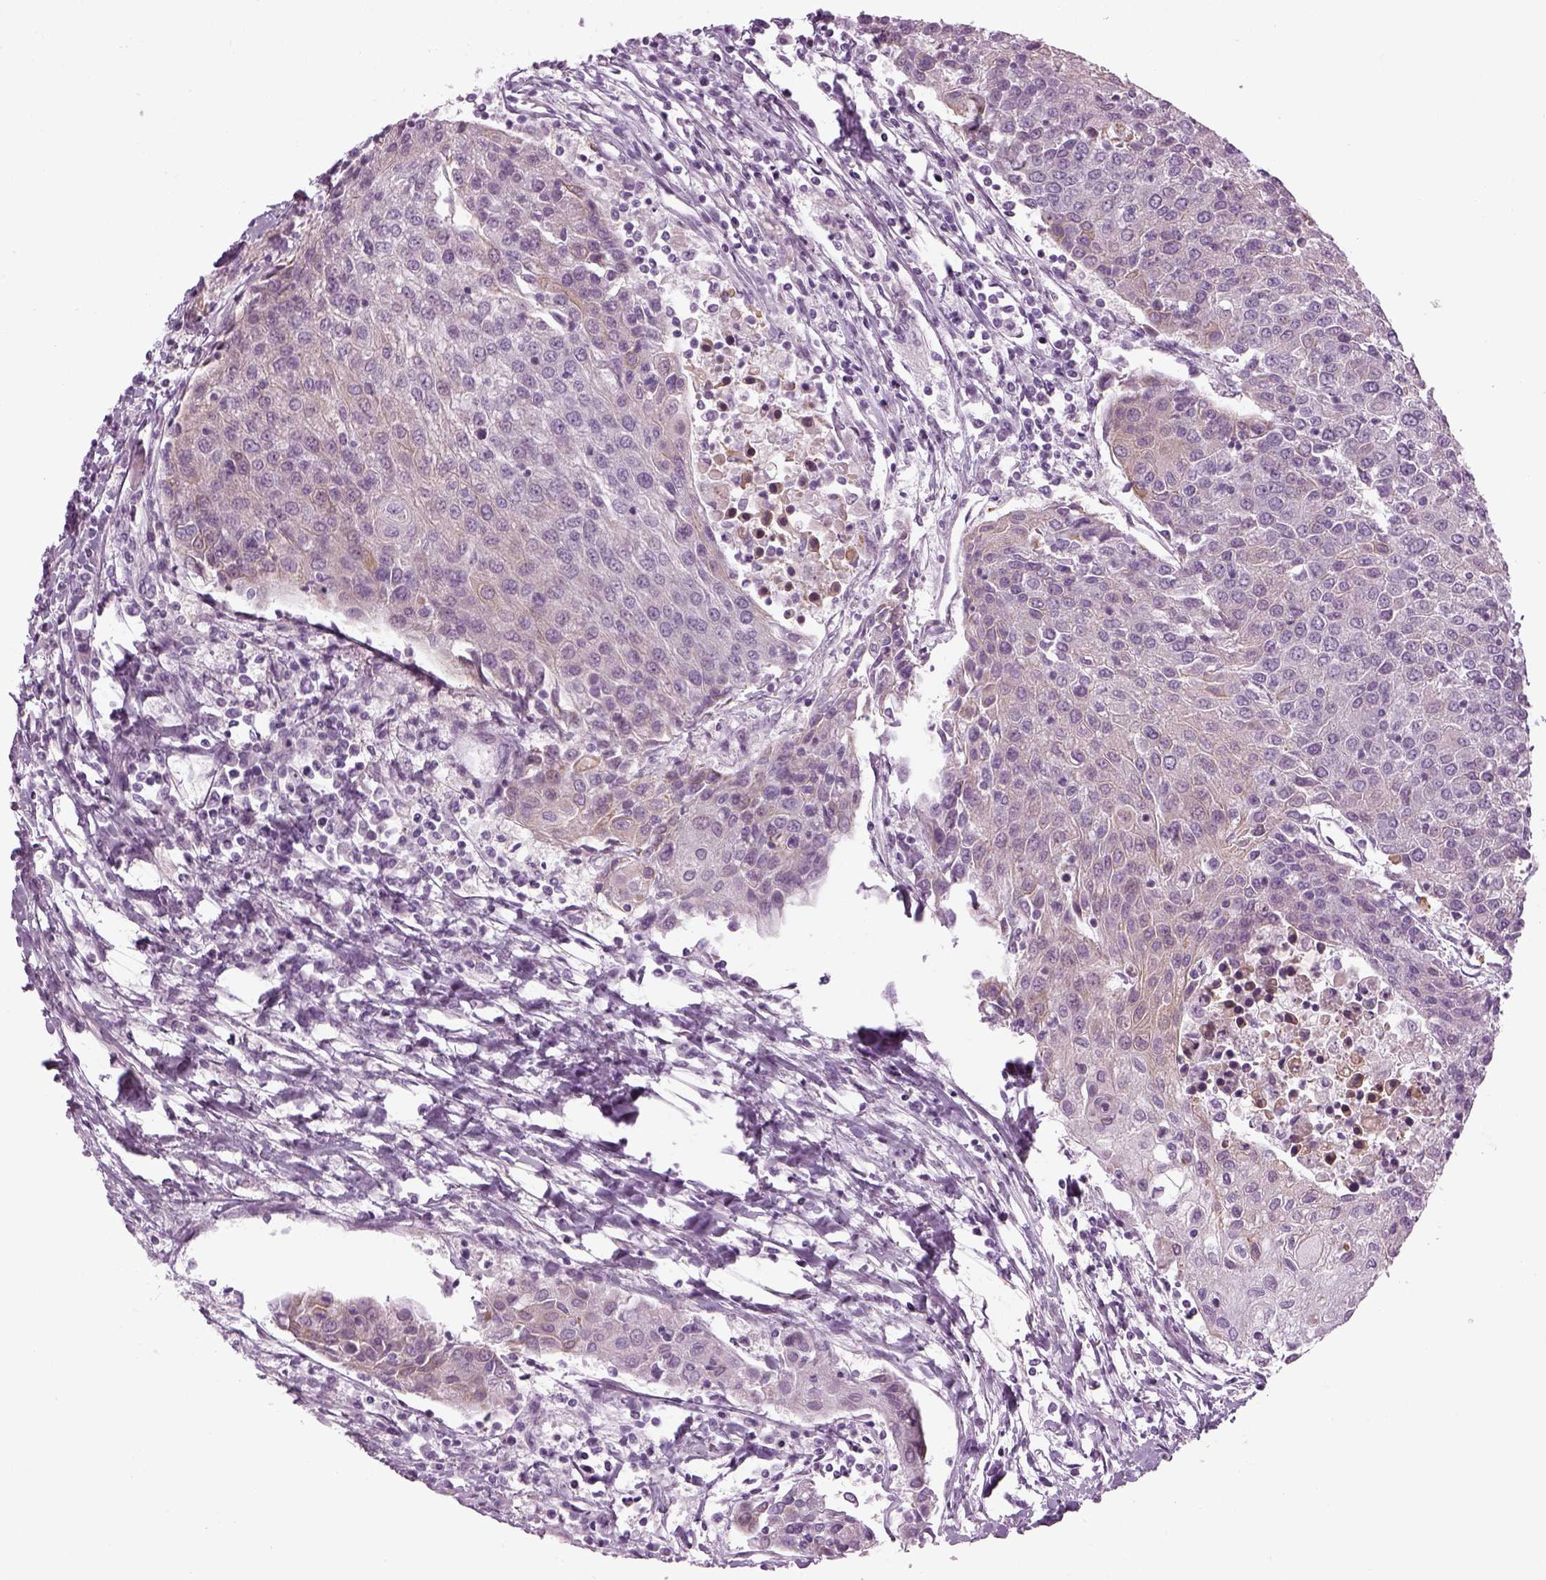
{"staining": {"intensity": "negative", "quantity": "none", "location": "none"}, "tissue": "urothelial cancer", "cell_type": "Tumor cells", "image_type": "cancer", "snomed": [{"axis": "morphology", "description": "Urothelial carcinoma, High grade"}, {"axis": "topography", "description": "Urinary bladder"}], "caption": "Immunohistochemistry of human urothelial cancer displays no staining in tumor cells.", "gene": "LRRIQ3", "patient": {"sex": "female", "age": 85}}